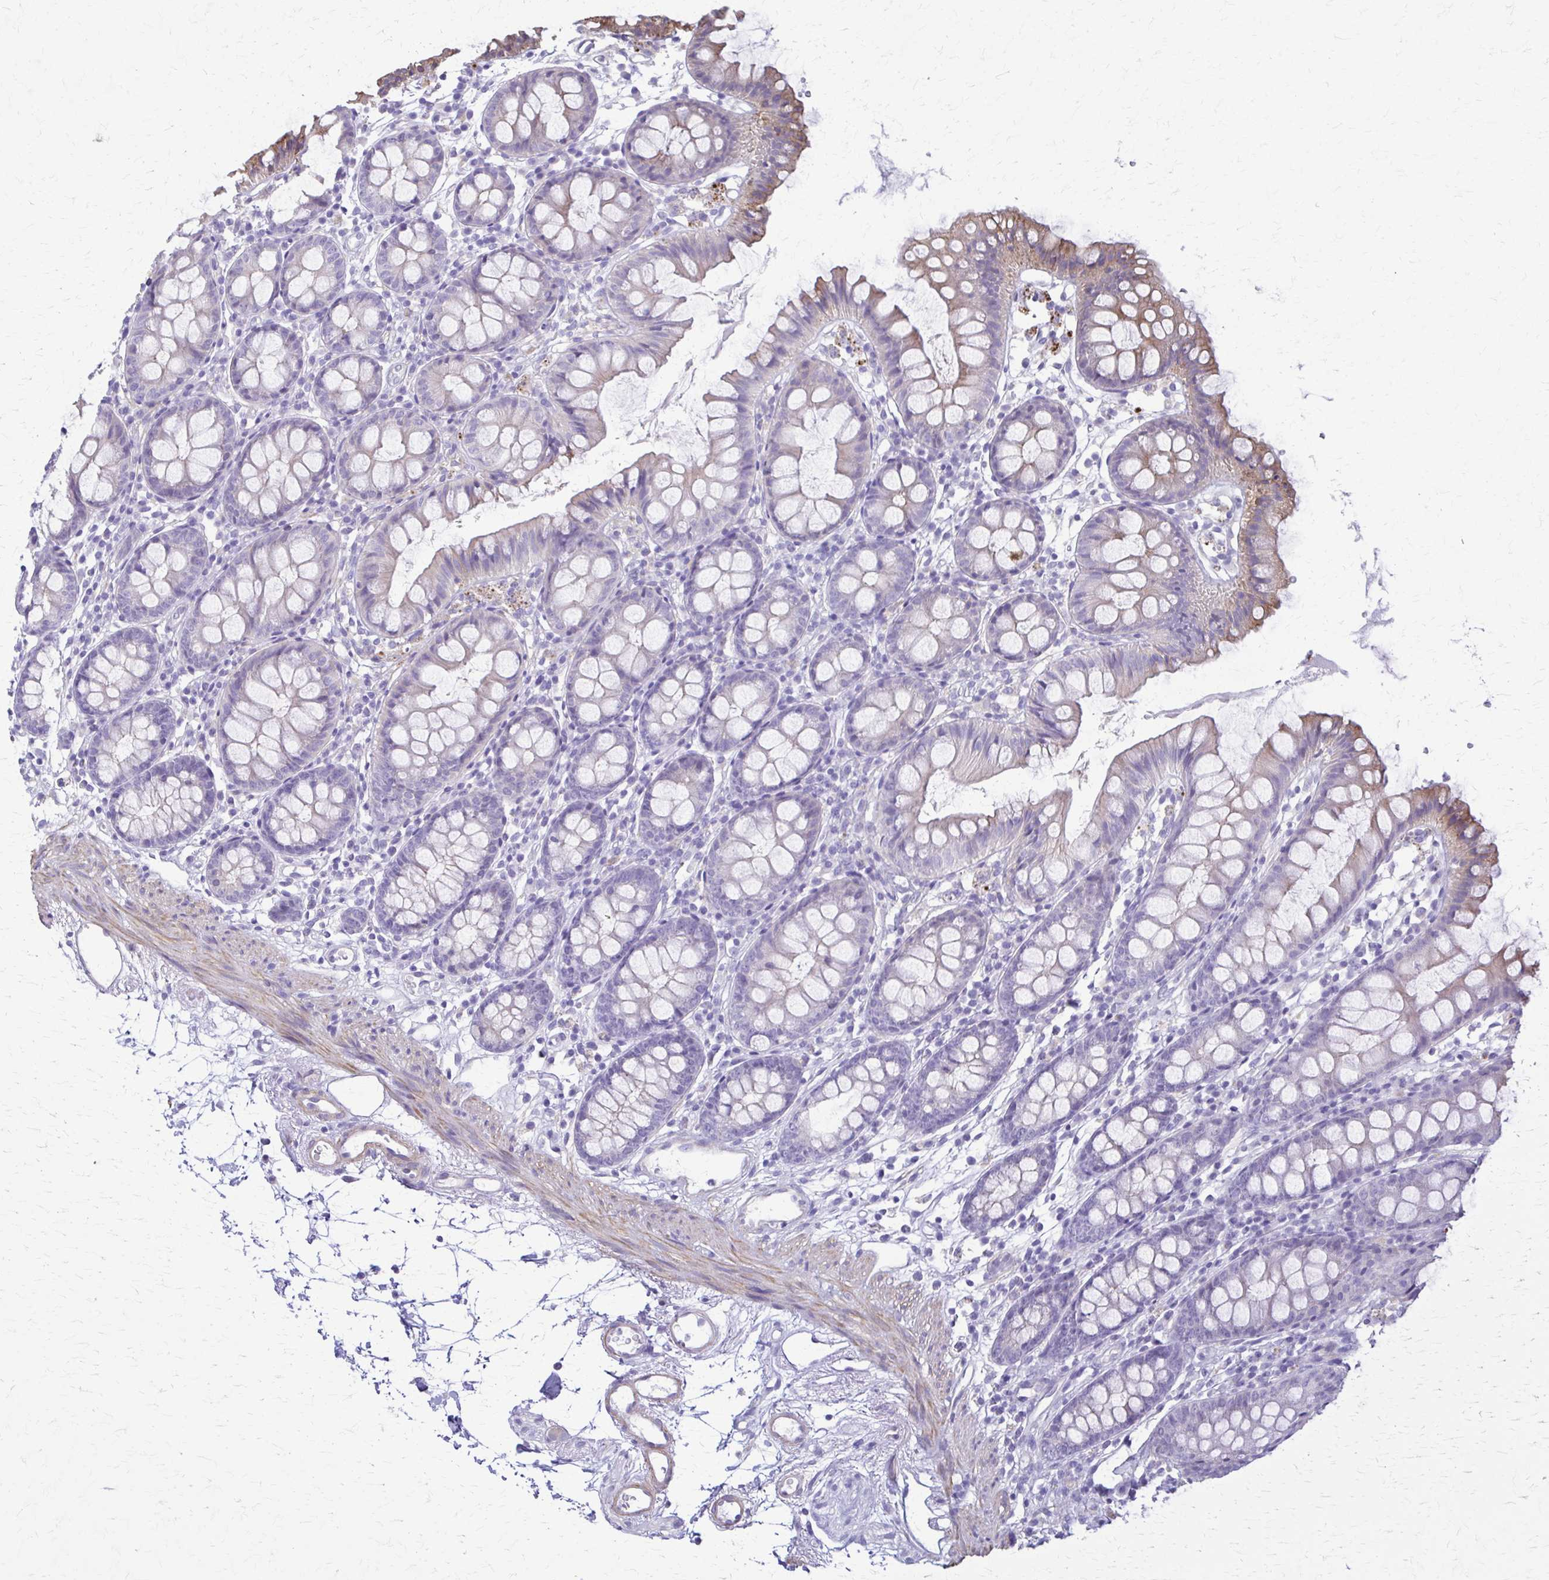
{"staining": {"intensity": "weak", "quantity": "25%-75%", "location": "cytoplasmic/membranous"}, "tissue": "colon", "cell_type": "Endothelial cells", "image_type": "normal", "snomed": [{"axis": "morphology", "description": "Normal tissue, NOS"}, {"axis": "topography", "description": "Colon"}], "caption": "Colon stained with immunohistochemistry (IHC) displays weak cytoplasmic/membranous expression in about 25%-75% of endothelial cells. (DAB (3,3'-diaminobenzidine) = brown stain, brightfield microscopy at high magnification).", "gene": "DSP", "patient": {"sex": "female", "age": 84}}